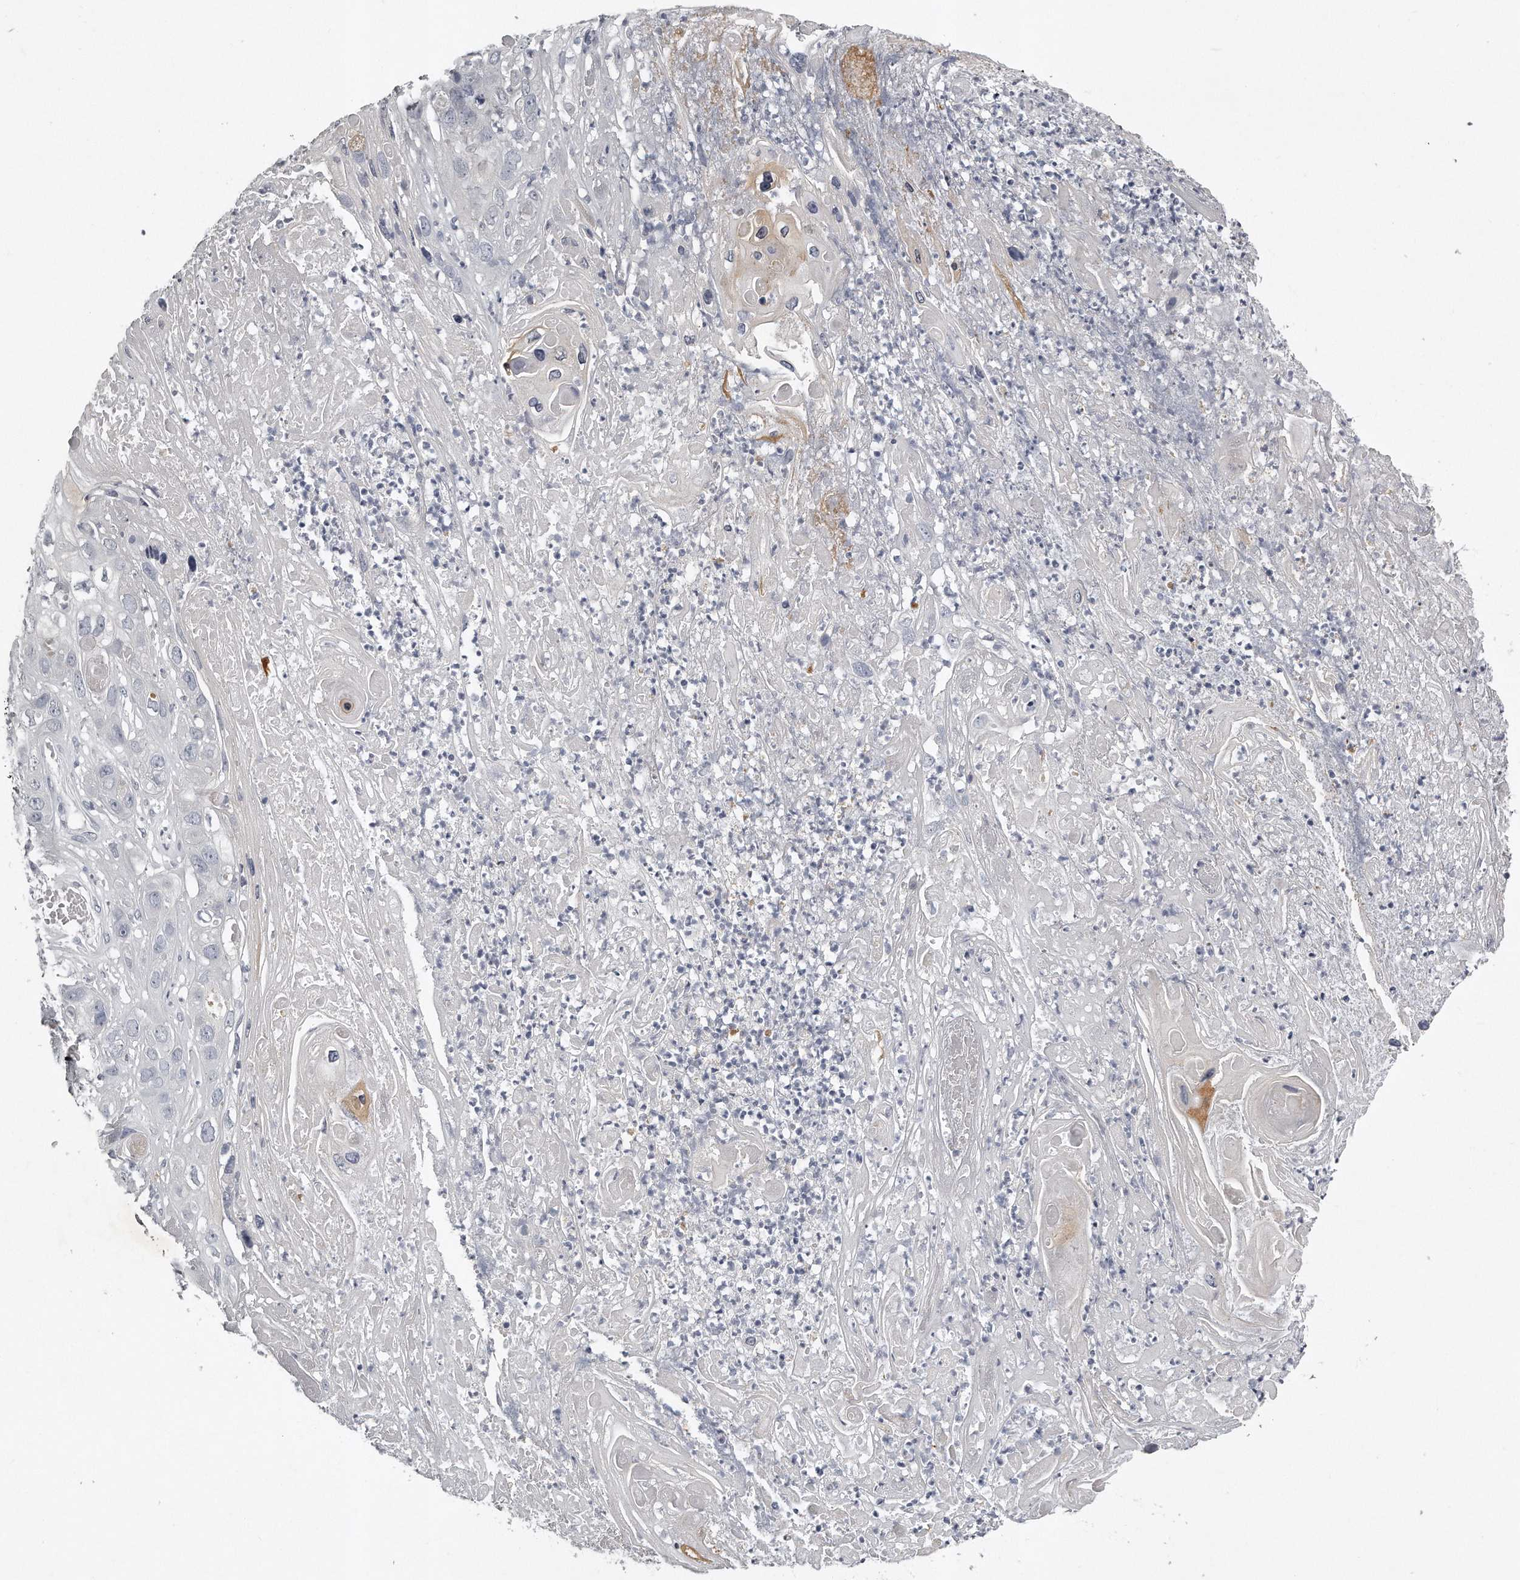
{"staining": {"intensity": "negative", "quantity": "none", "location": "none"}, "tissue": "skin cancer", "cell_type": "Tumor cells", "image_type": "cancer", "snomed": [{"axis": "morphology", "description": "Squamous cell carcinoma, NOS"}, {"axis": "topography", "description": "Skin"}], "caption": "Micrograph shows no protein positivity in tumor cells of skin cancer tissue.", "gene": "GGCT", "patient": {"sex": "male", "age": 55}}